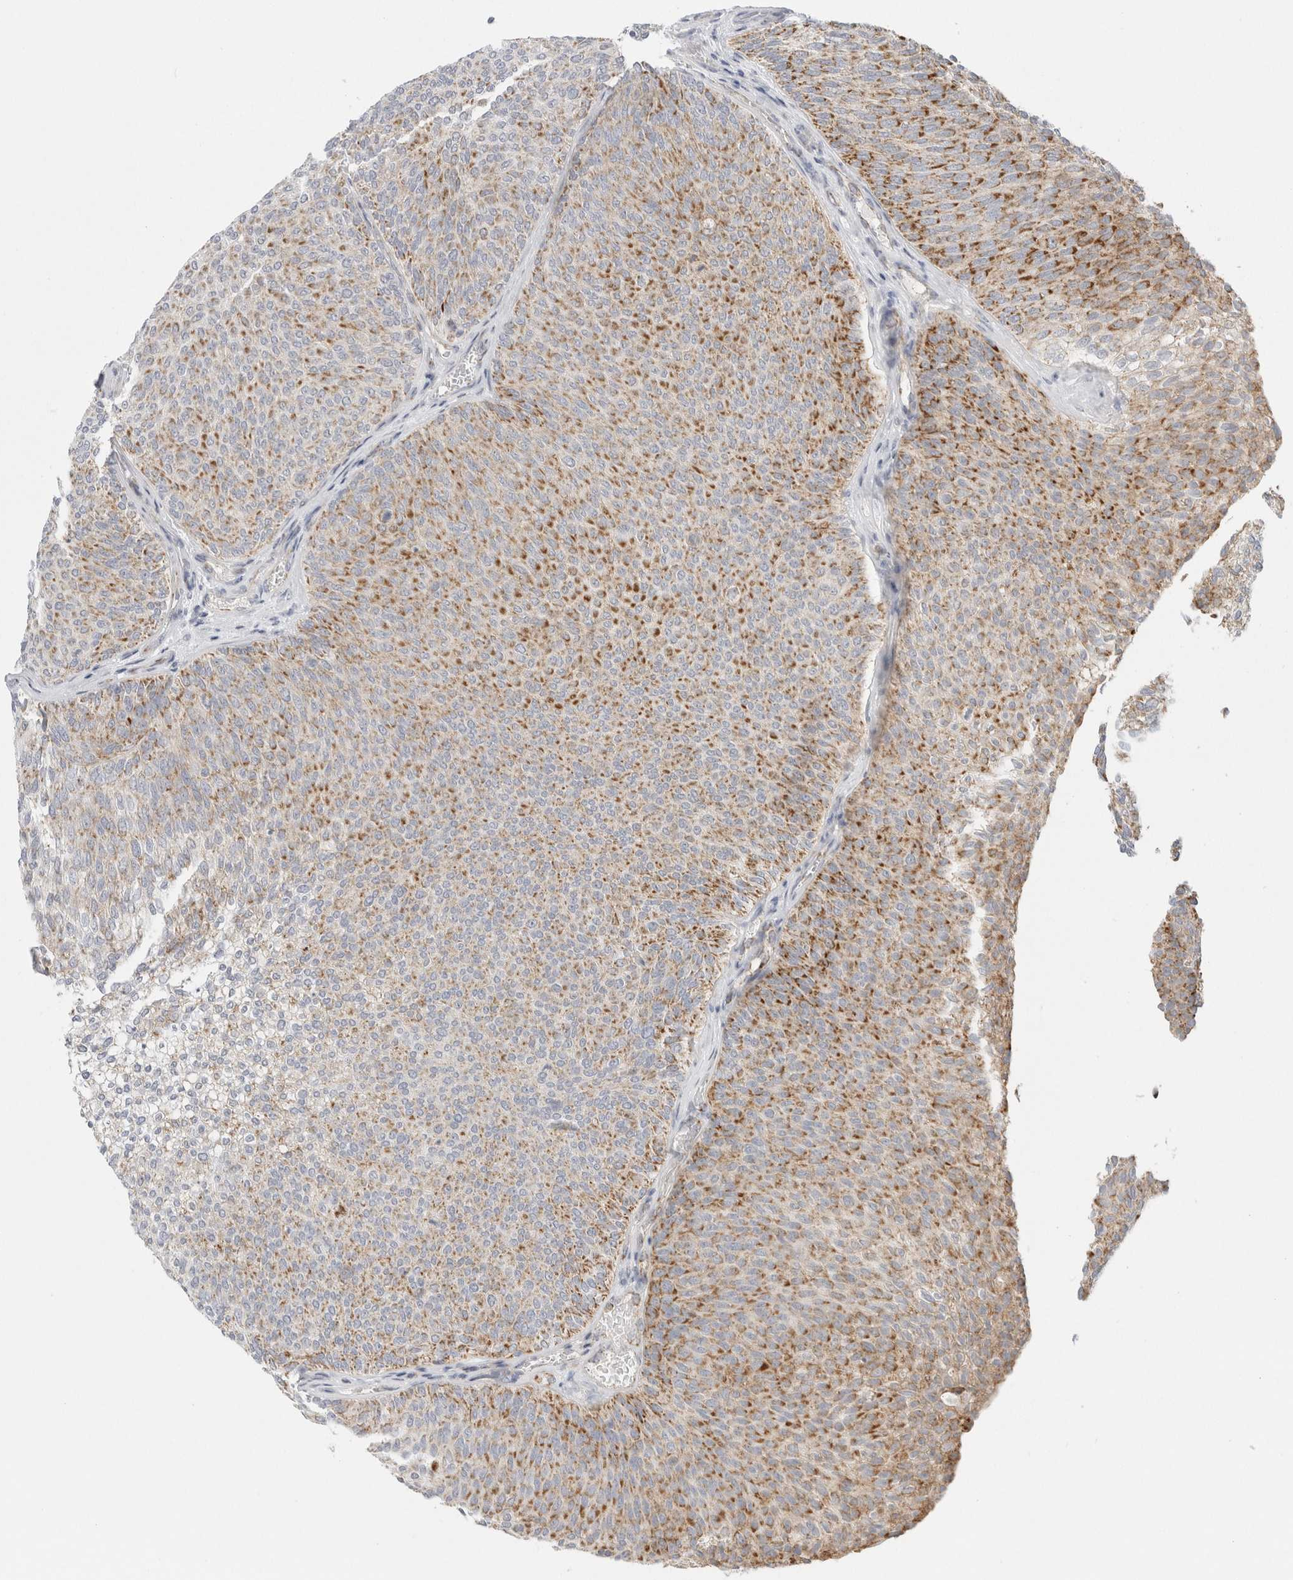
{"staining": {"intensity": "moderate", "quantity": ">75%", "location": "cytoplasmic/membranous"}, "tissue": "urothelial cancer", "cell_type": "Tumor cells", "image_type": "cancer", "snomed": [{"axis": "morphology", "description": "Urothelial carcinoma, Low grade"}, {"axis": "topography", "description": "Urinary bladder"}], "caption": "Urothelial cancer stained with a brown dye shows moderate cytoplasmic/membranous positive positivity in approximately >75% of tumor cells.", "gene": "FAHD1", "patient": {"sex": "female", "age": 79}}